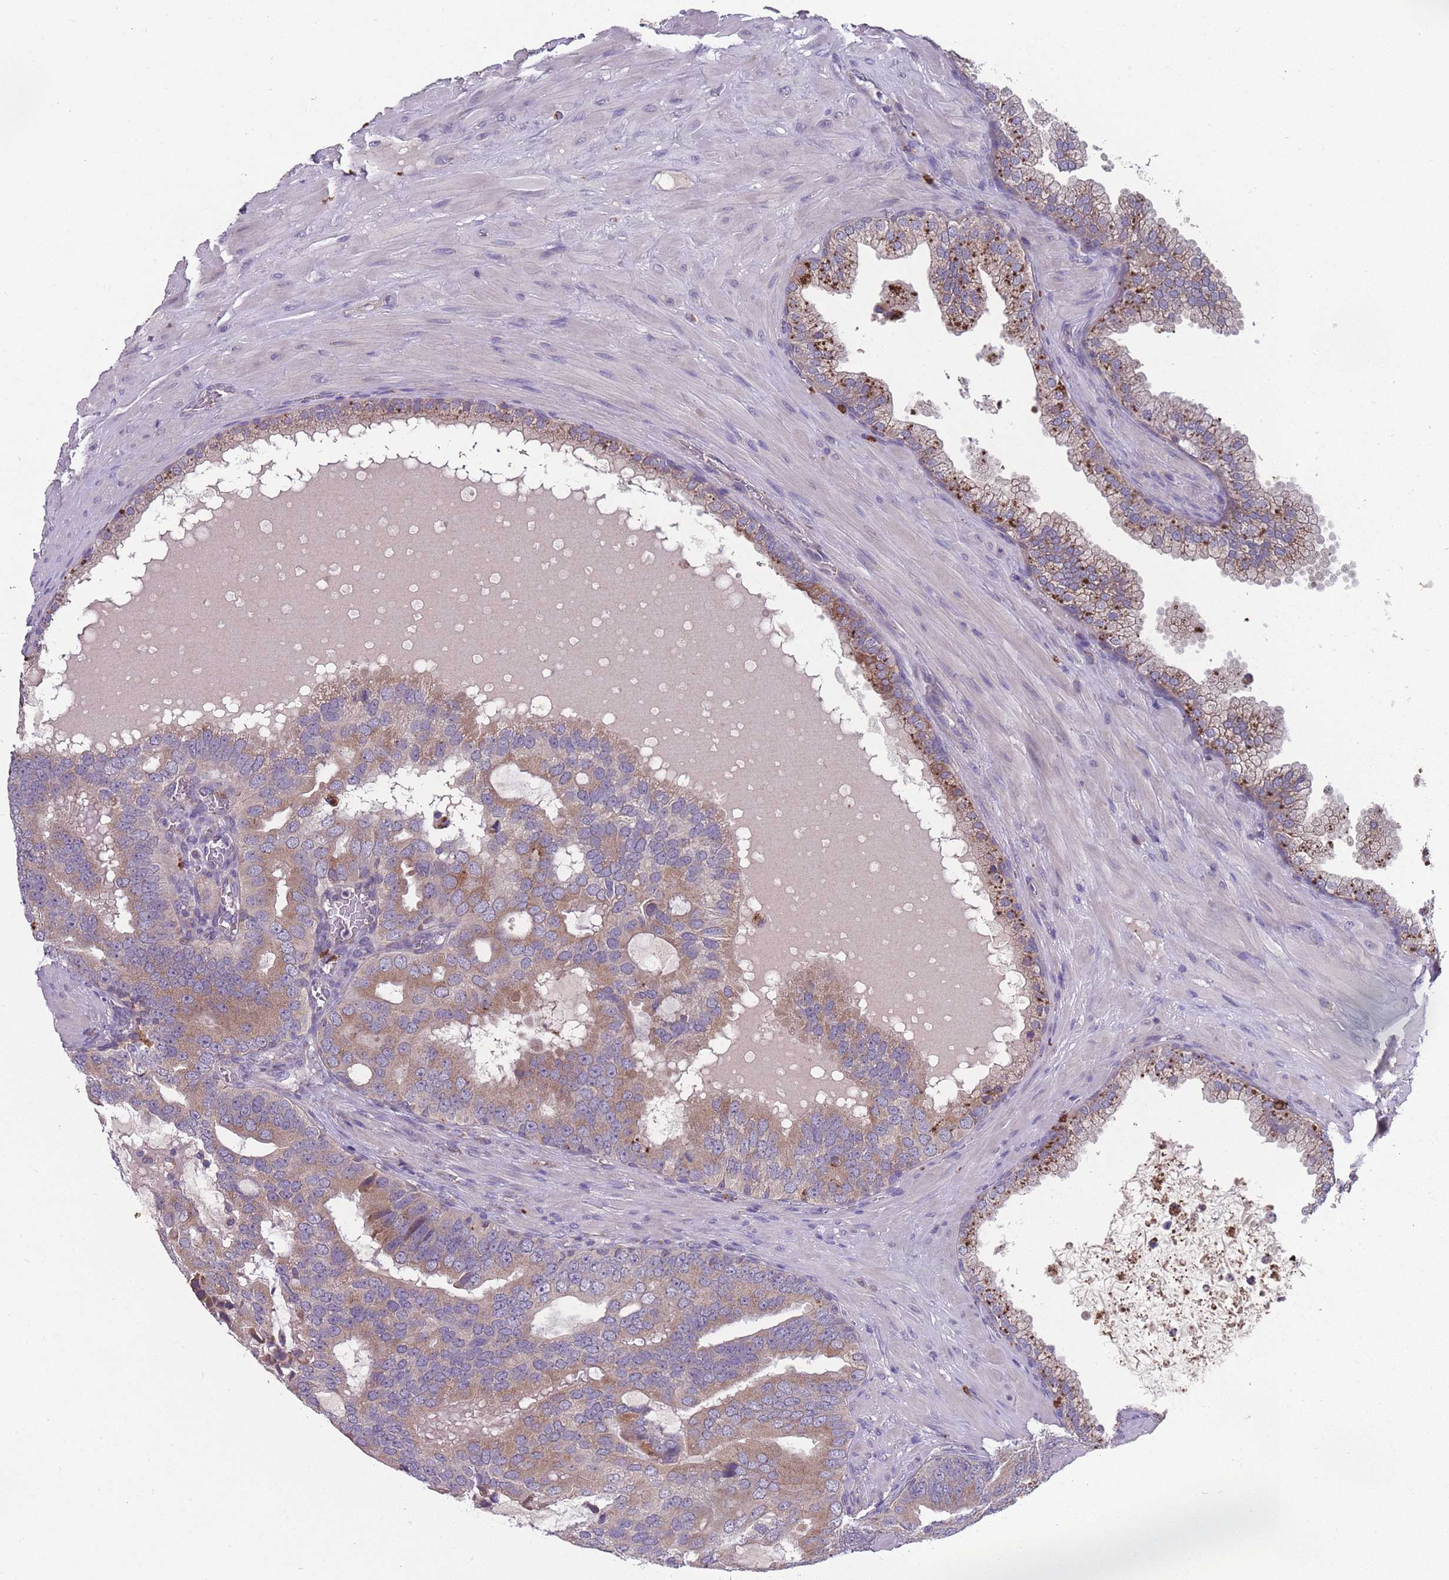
{"staining": {"intensity": "moderate", "quantity": ">75%", "location": "cytoplasmic/membranous"}, "tissue": "prostate cancer", "cell_type": "Tumor cells", "image_type": "cancer", "snomed": [{"axis": "morphology", "description": "Adenocarcinoma, High grade"}, {"axis": "topography", "description": "Prostate"}], "caption": "Tumor cells reveal medium levels of moderate cytoplasmic/membranous staining in about >75% of cells in human prostate cancer.", "gene": "STIM2", "patient": {"sex": "male", "age": 55}}